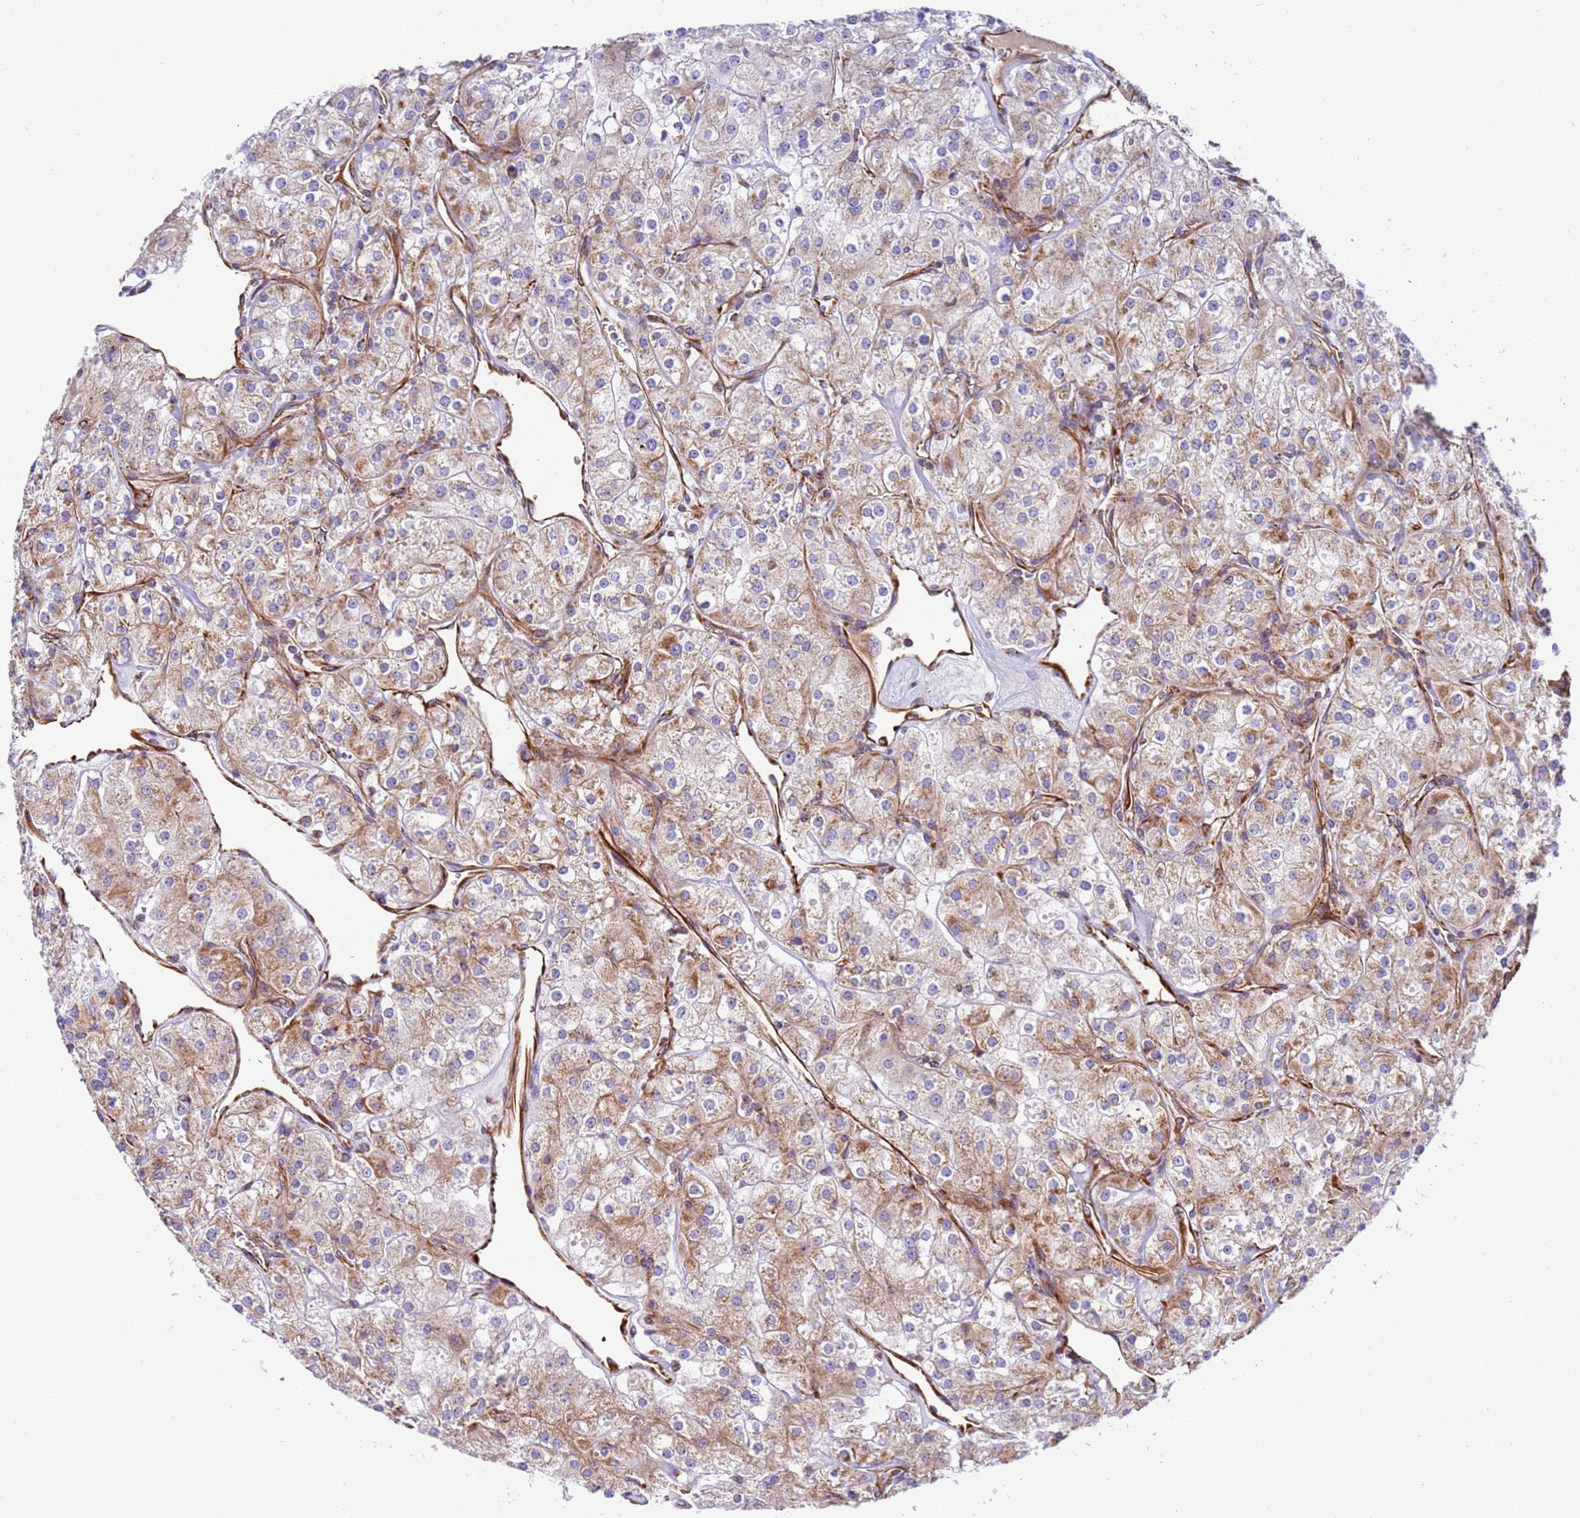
{"staining": {"intensity": "weak", "quantity": "<25%", "location": "cytoplasmic/membranous"}, "tissue": "renal cancer", "cell_type": "Tumor cells", "image_type": "cancer", "snomed": [{"axis": "morphology", "description": "Adenocarcinoma, NOS"}, {"axis": "topography", "description": "Kidney"}], "caption": "A photomicrograph of human renal cancer is negative for staining in tumor cells. The staining was performed using DAB (3,3'-diaminobenzidine) to visualize the protein expression in brown, while the nuclei were stained in blue with hematoxylin (Magnification: 20x).", "gene": "MRPL20", "patient": {"sex": "male", "age": 77}}